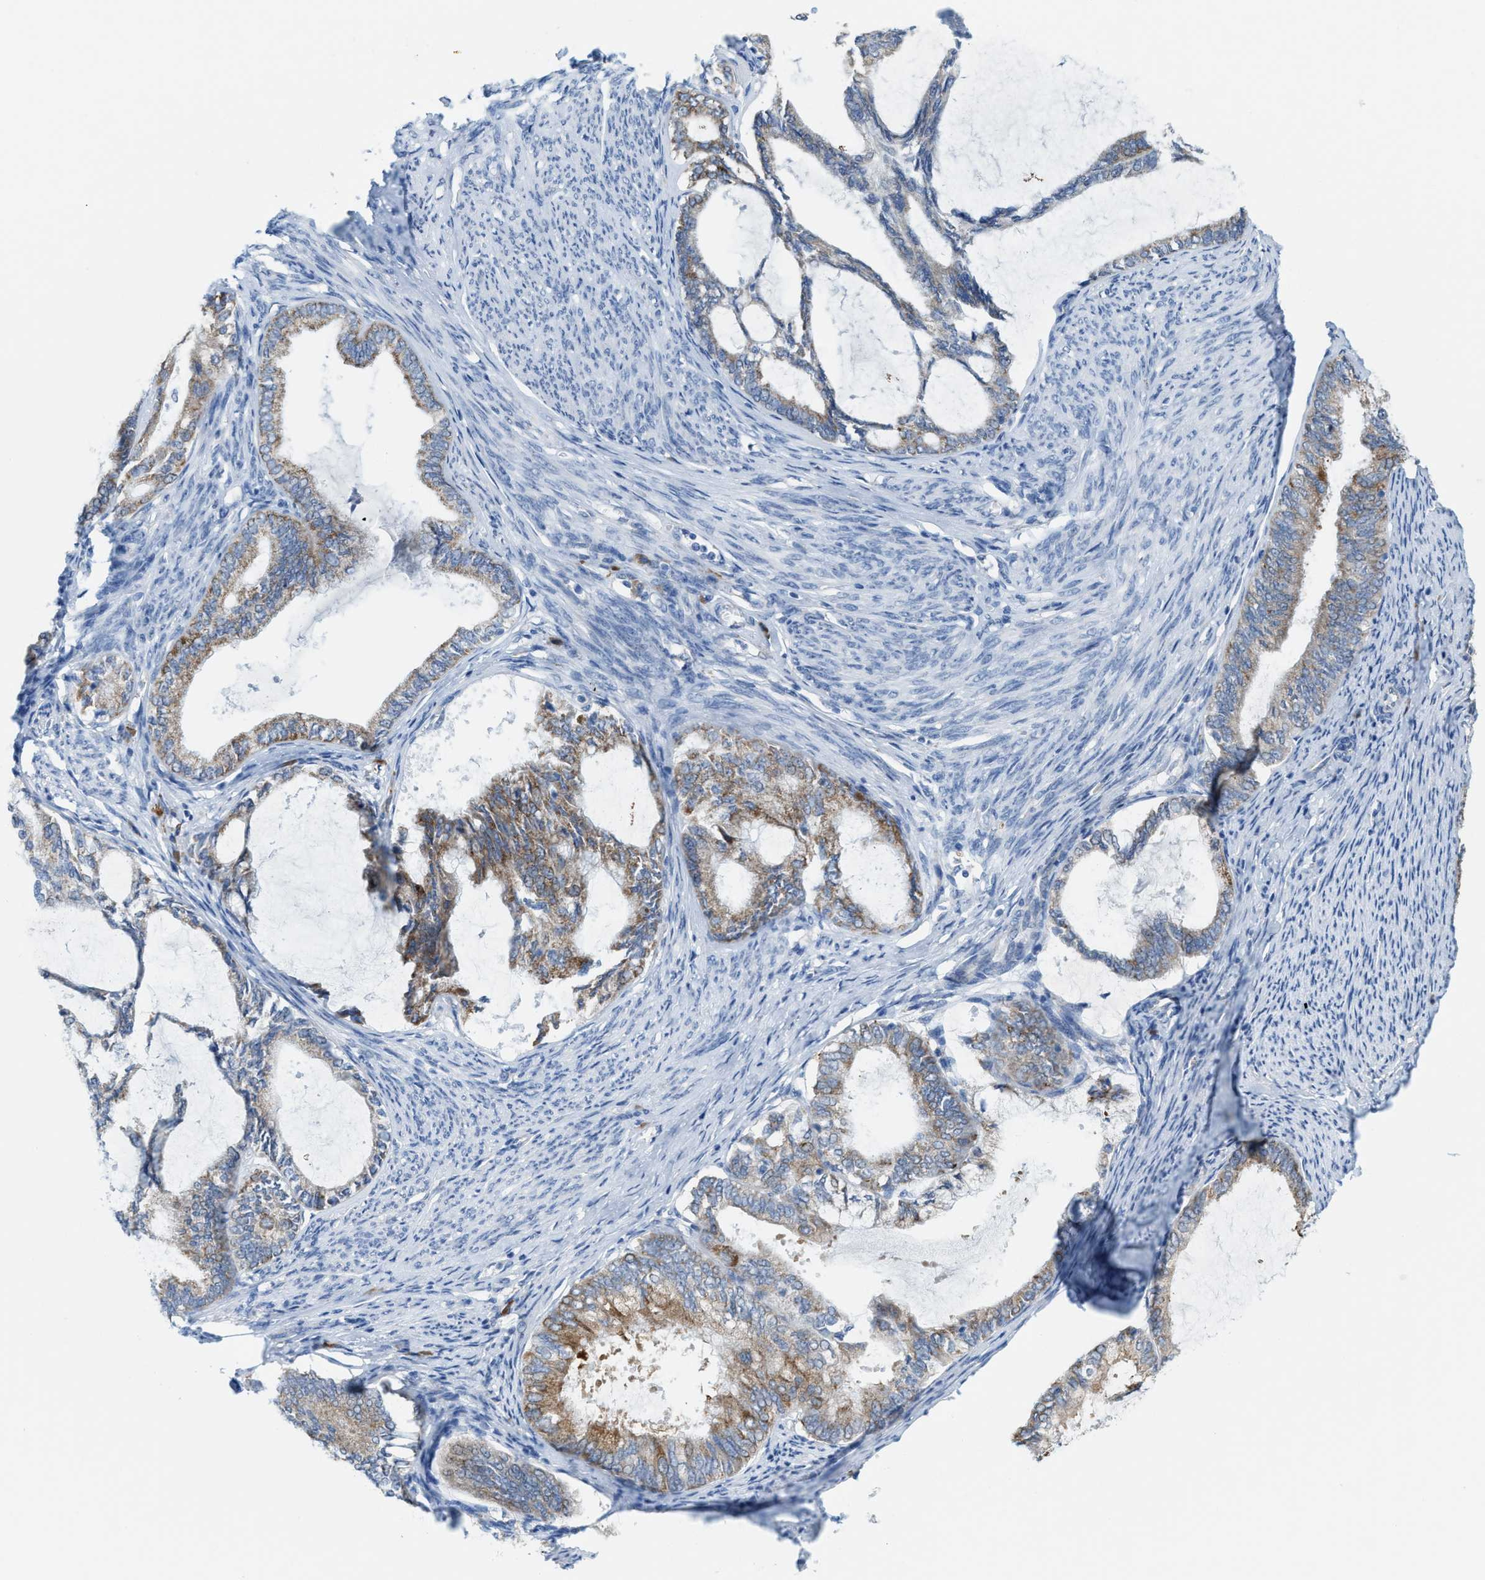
{"staining": {"intensity": "moderate", "quantity": ">75%", "location": "cytoplasmic/membranous"}, "tissue": "endometrial cancer", "cell_type": "Tumor cells", "image_type": "cancer", "snomed": [{"axis": "morphology", "description": "Adenocarcinoma, NOS"}, {"axis": "topography", "description": "Endometrium"}], "caption": "Immunohistochemical staining of human adenocarcinoma (endometrial) demonstrates moderate cytoplasmic/membranous protein expression in approximately >75% of tumor cells.", "gene": "KIFC3", "patient": {"sex": "female", "age": 86}}